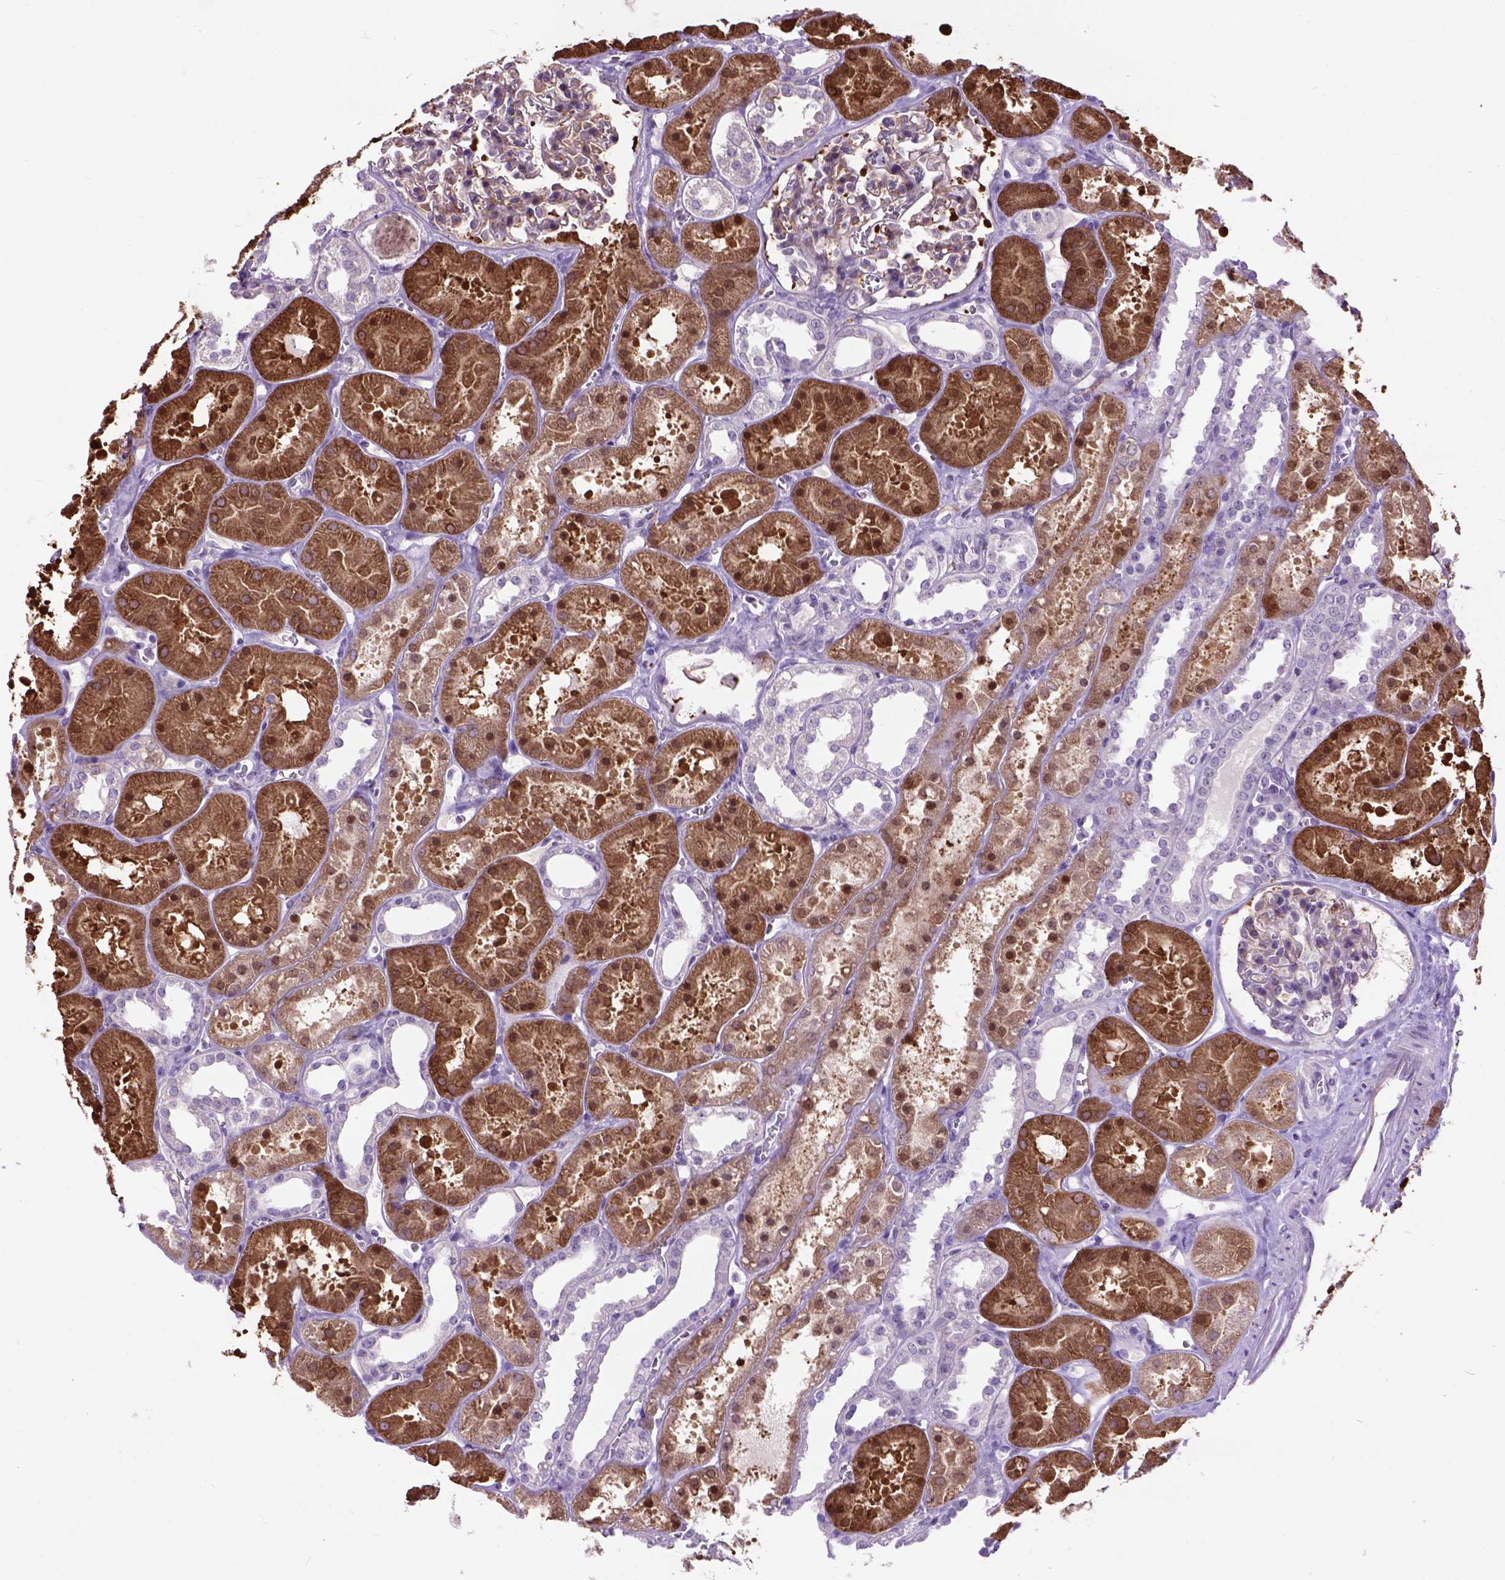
{"staining": {"intensity": "weak", "quantity": "<25%", "location": "cytoplasmic/membranous"}, "tissue": "kidney", "cell_type": "Cells in glomeruli", "image_type": "normal", "snomed": [{"axis": "morphology", "description": "Normal tissue, NOS"}, {"axis": "topography", "description": "Kidney"}], "caption": "This photomicrograph is of benign kidney stained with immunohistochemistry to label a protein in brown with the nuclei are counter-stained blue. There is no positivity in cells in glomeruli.", "gene": "MAPT", "patient": {"sex": "female", "age": 41}}